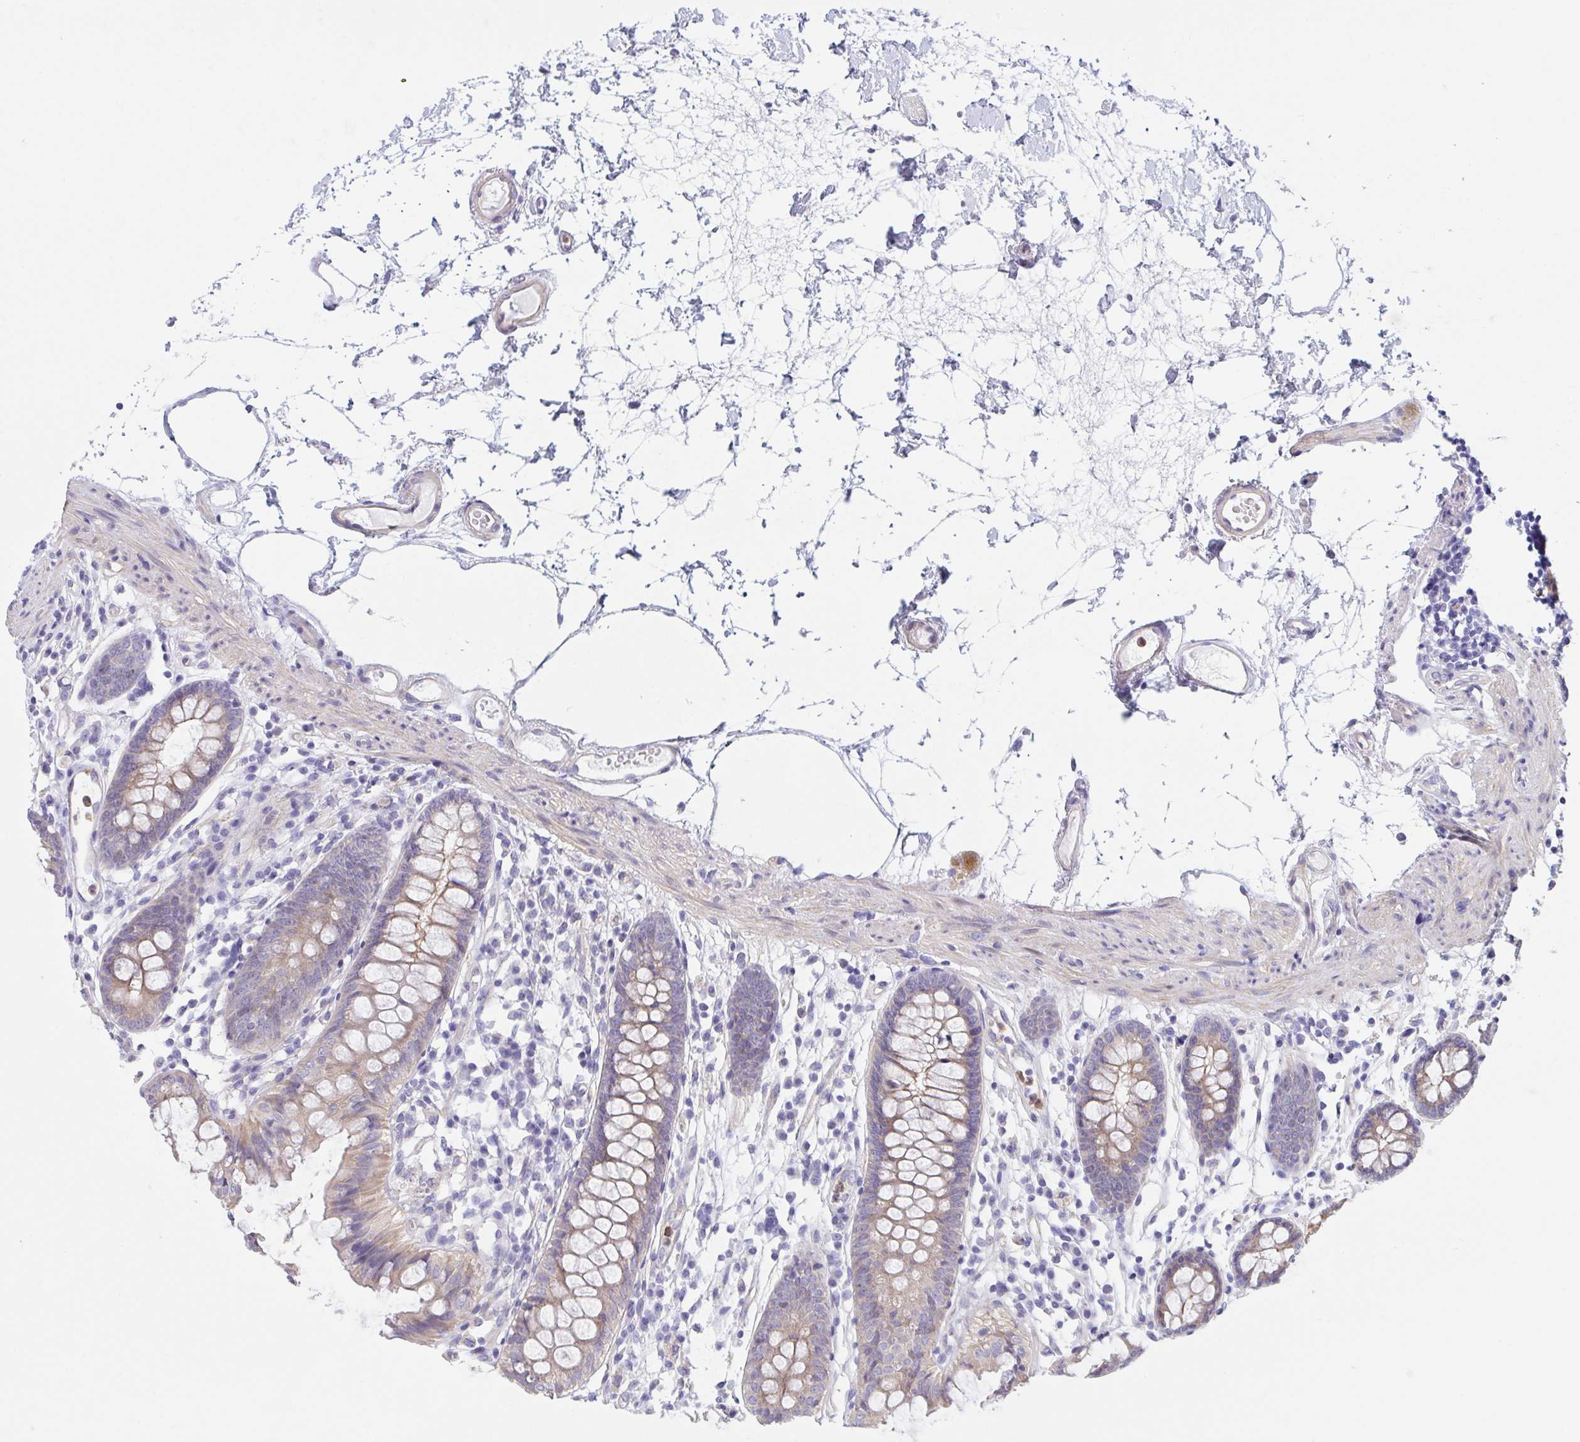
{"staining": {"intensity": "weak", "quantity": "<25%", "location": "cytoplasmic/membranous"}, "tissue": "colon", "cell_type": "Endothelial cells", "image_type": "normal", "snomed": [{"axis": "morphology", "description": "Normal tissue, NOS"}, {"axis": "topography", "description": "Colon"}], "caption": "Protein analysis of benign colon displays no significant positivity in endothelial cells.", "gene": "CEP170B", "patient": {"sex": "female", "age": 84}}